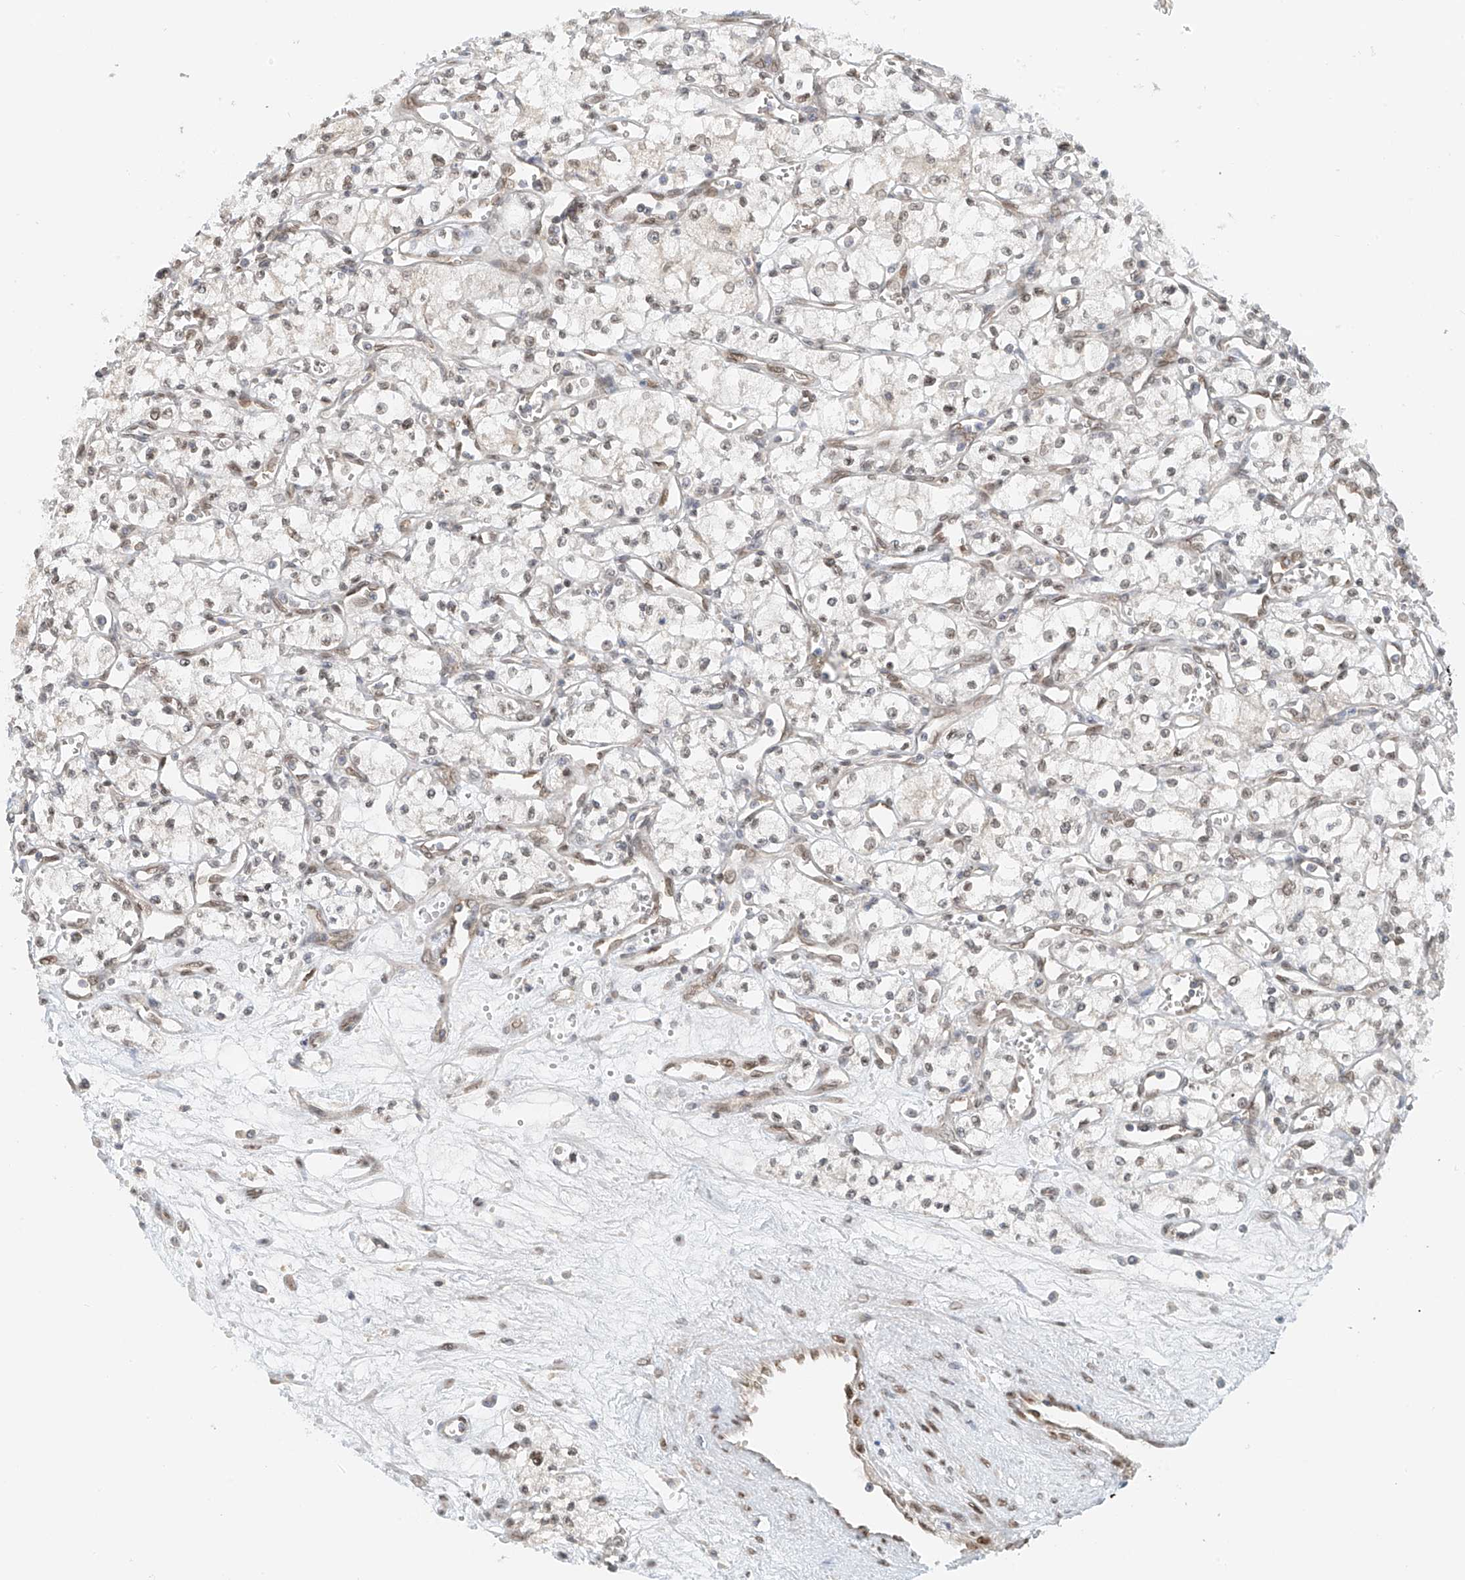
{"staining": {"intensity": "negative", "quantity": "none", "location": "none"}, "tissue": "renal cancer", "cell_type": "Tumor cells", "image_type": "cancer", "snomed": [{"axis": "morphology", "description": "Adenocarcinoma, NOS"}, {"axis": "topography", "description": "Kidney"}], "caption": "DAB immunohistochemical staining of human renal cancer (adenocarcinoma) reveals no significant positivity in tumor cells. (DAB immunohistochemistry (IHC) with hematoxylin counter stain).", "gene": "STARD9", "patient": {"sex": "male", "age": 59}}